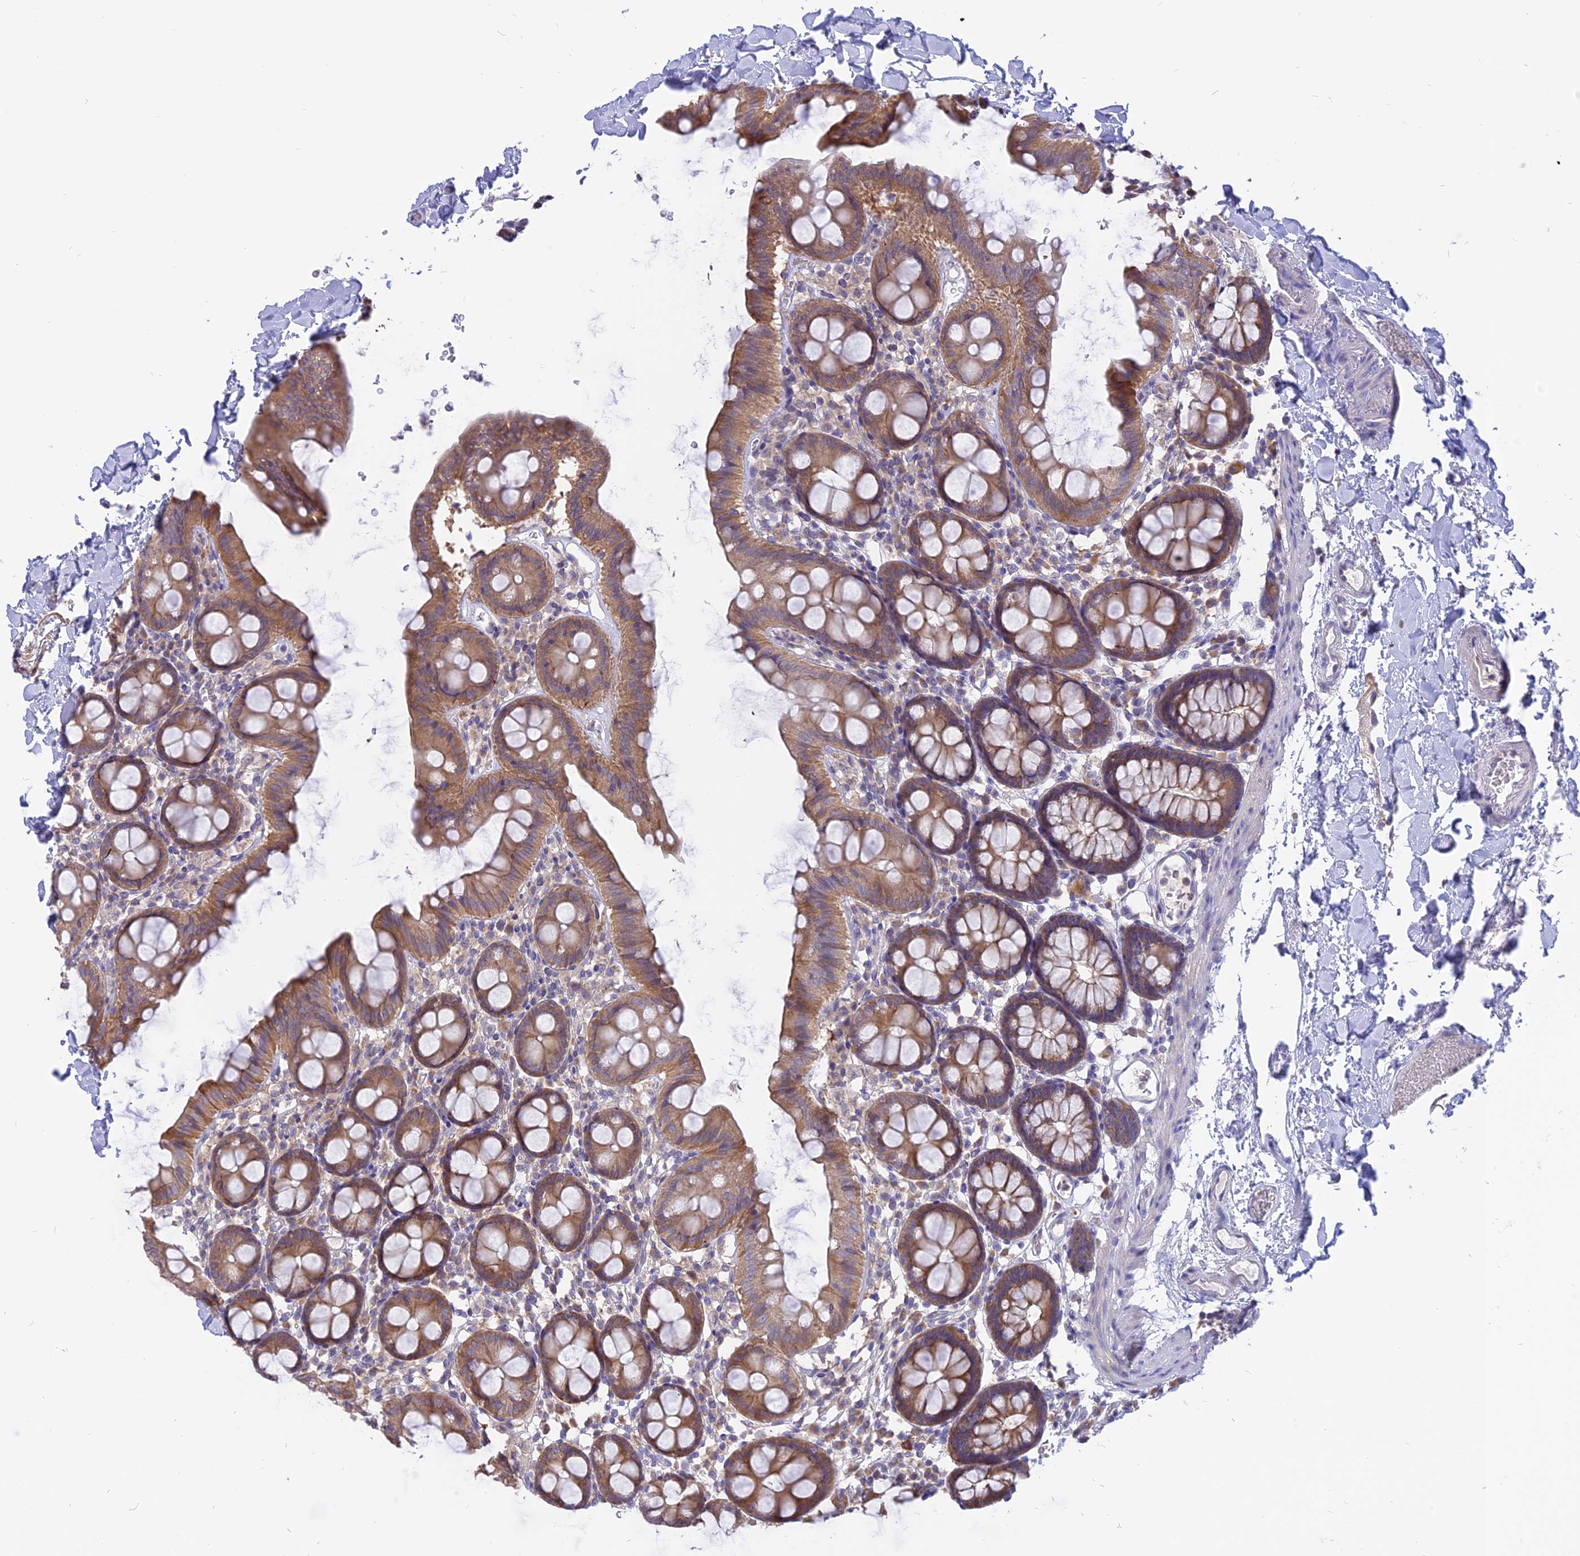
{"staining": {"intensity": "negative", "quantity": "none", "location": "none"}, "tissue": "colon", "cell_type": "Endothelial cells", "image_type": "normal", "snomed": [{"axis": "morphology", "description": "Normal tissue, NOS"}, {"axis": "topography", "description": "Colon"}], "caption": "This is an IHC micrograph of normal colon. There is no expression in endothelial cells.", "gene": "IL21R", "patient": {"sex": "male", "age": 75}}